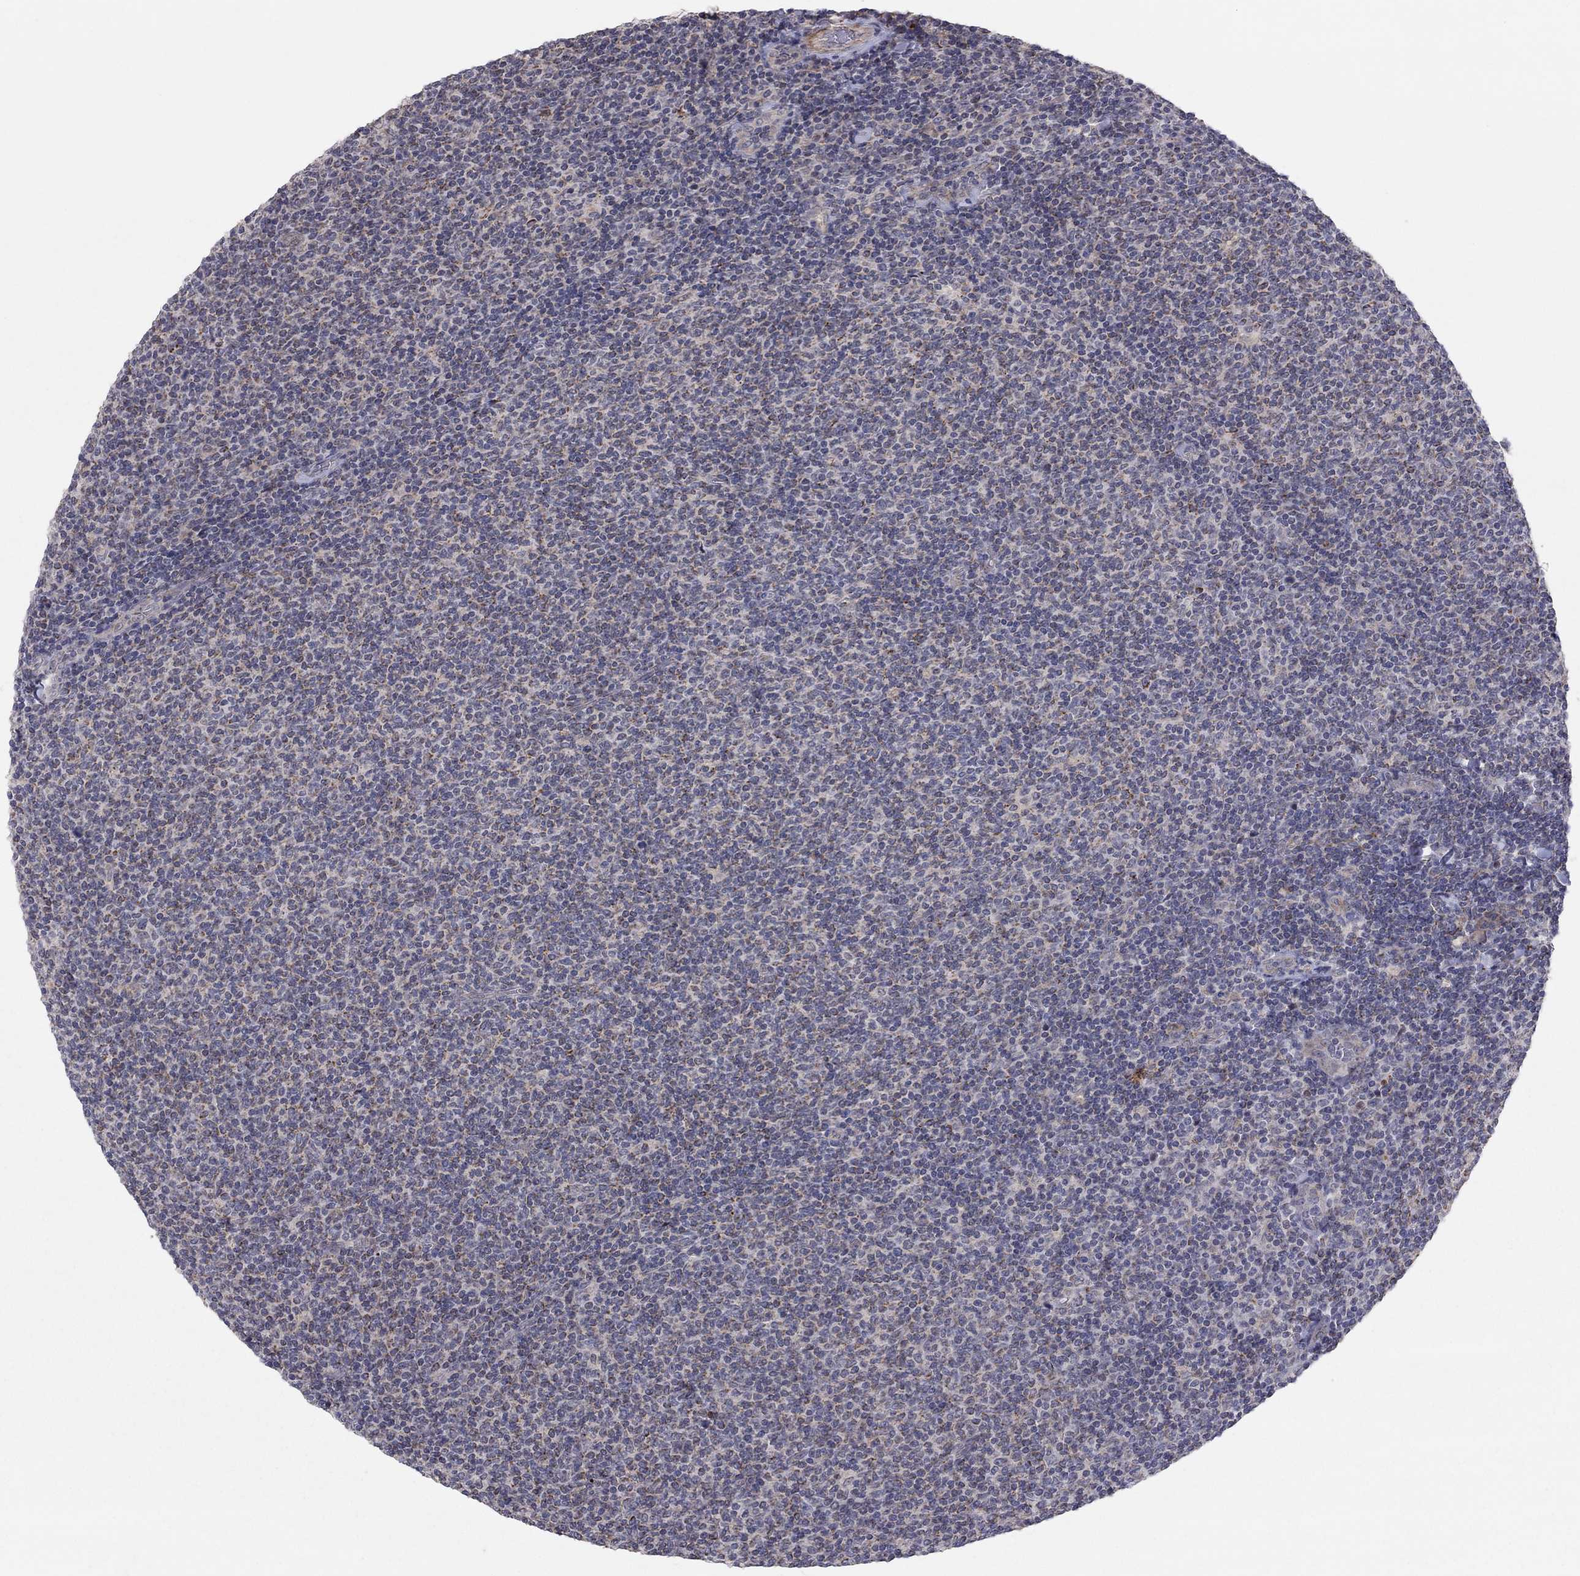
{"staining": {"intensity": "weak", "quantity": "25%-75%", "location": "cytoplasmic/membranous"}, "tissue": "lymphoma", "cell_type": "Tumor cells", "image_type": "cancer", "snomed": [{"axis": "morphology", "description": "Malignant lymphoma, non-Hodgkin's type, Low grade"}, {"axis": "topography", "description": "Lymph node"}], "caption": "Lymphoma was stained to show a protein in brown. There is low levels of weak cytoplasmic/membranous positivity in approximately 25%-75% of tumor cells.", "gene": "CRACDL", "patient": {"sex": "male", "age": 52}}